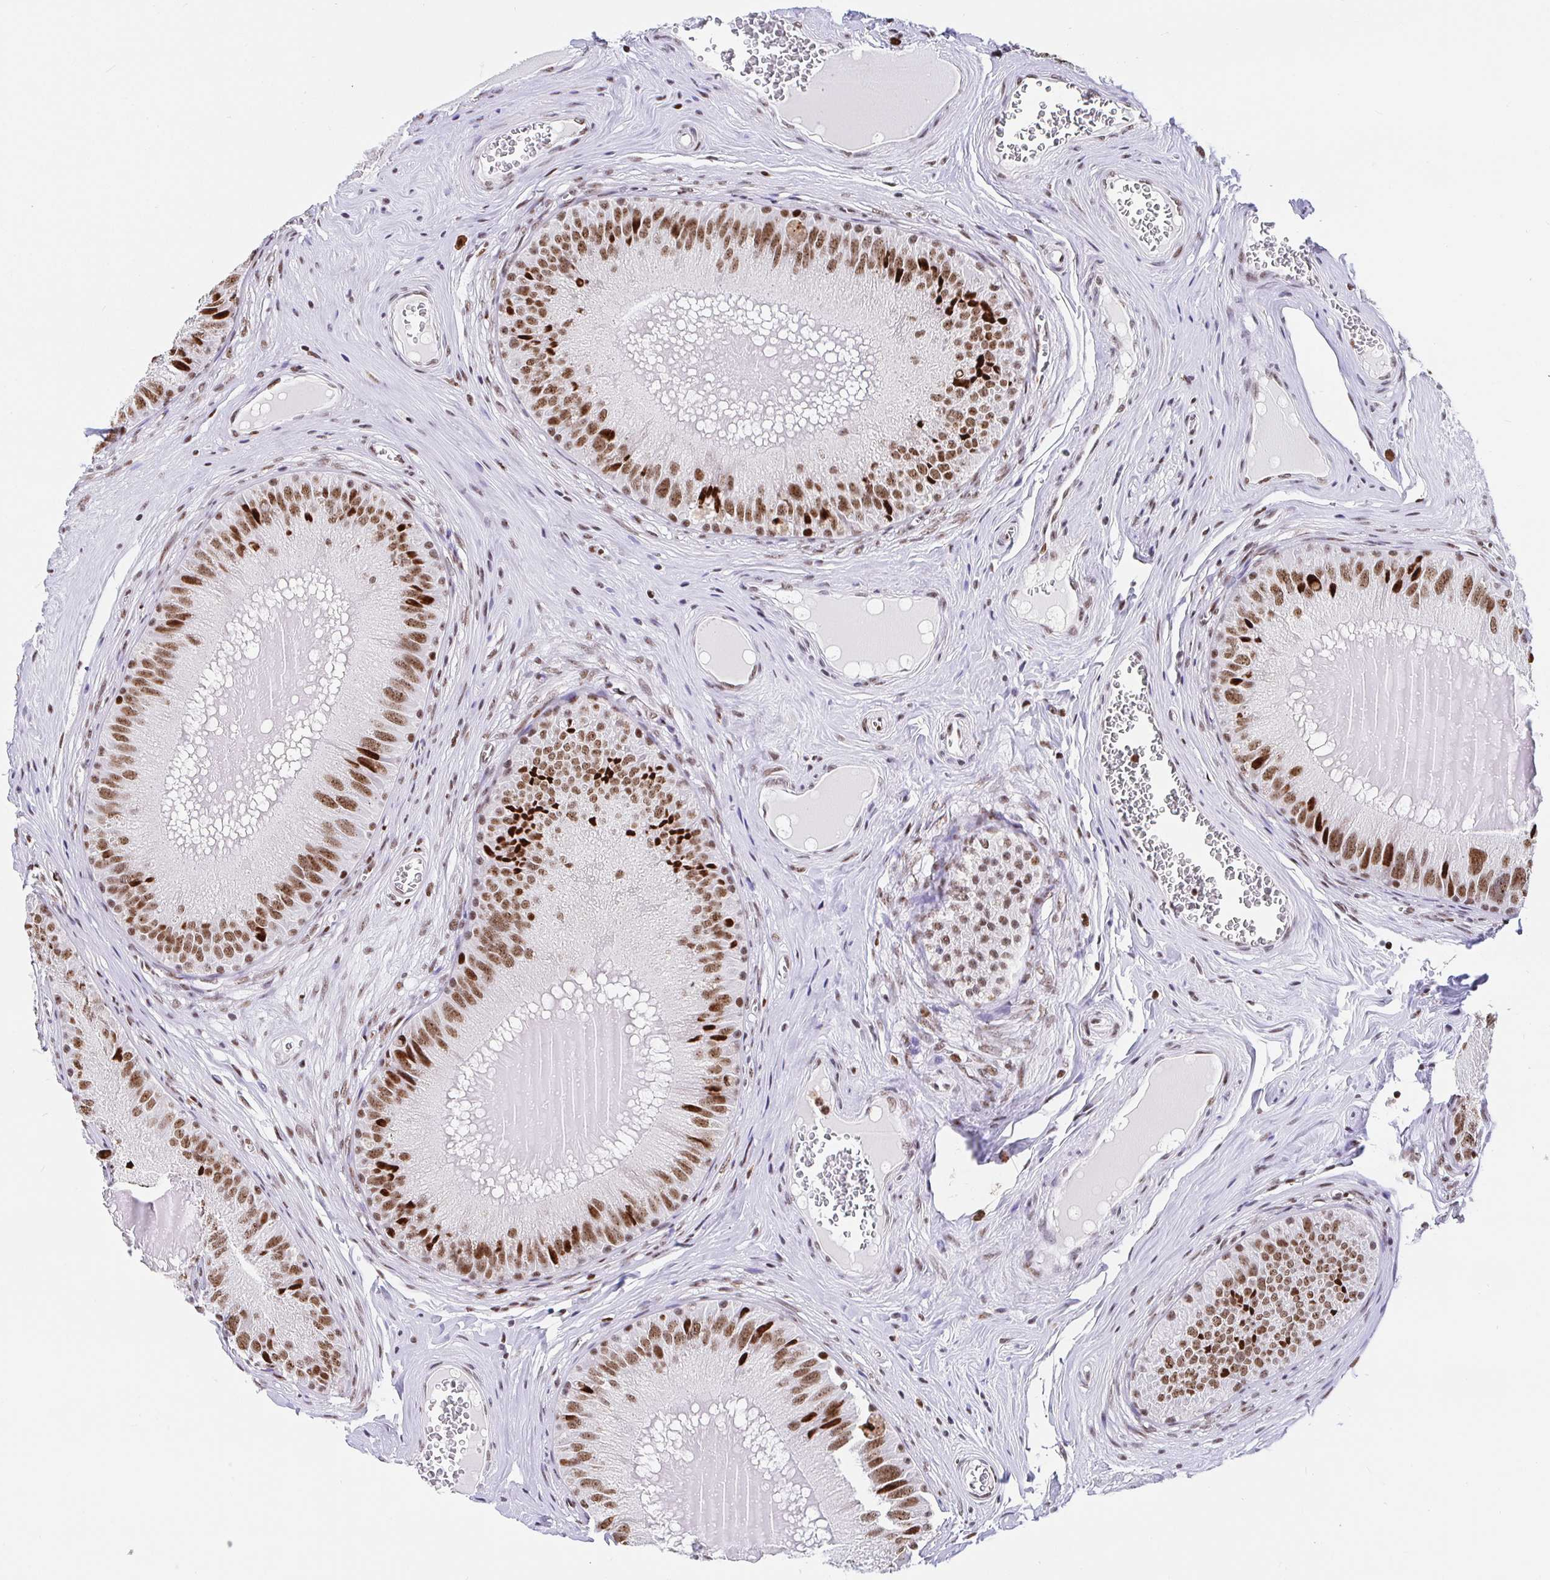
{"staining": {"intensity": "moderate", "quantity": ">75%", "location": "nuclear"}, "tissue": "epididymis", "cell_type": "Glandular cells", "image_type": "normal", "snomed": [{"axis": "morphology", "description": "Normal tissue, NOS"}, {"axis": "topography", "description": "Epididymis, spermatic cord, NOS"}], "caption": "Benign epididymis displays moderate nuclear positivity in about >75% of glandular cells, visualized by immunohistochemistry.", "gene": "SETD5", "patient": {"sex": "male", "age": 39}}